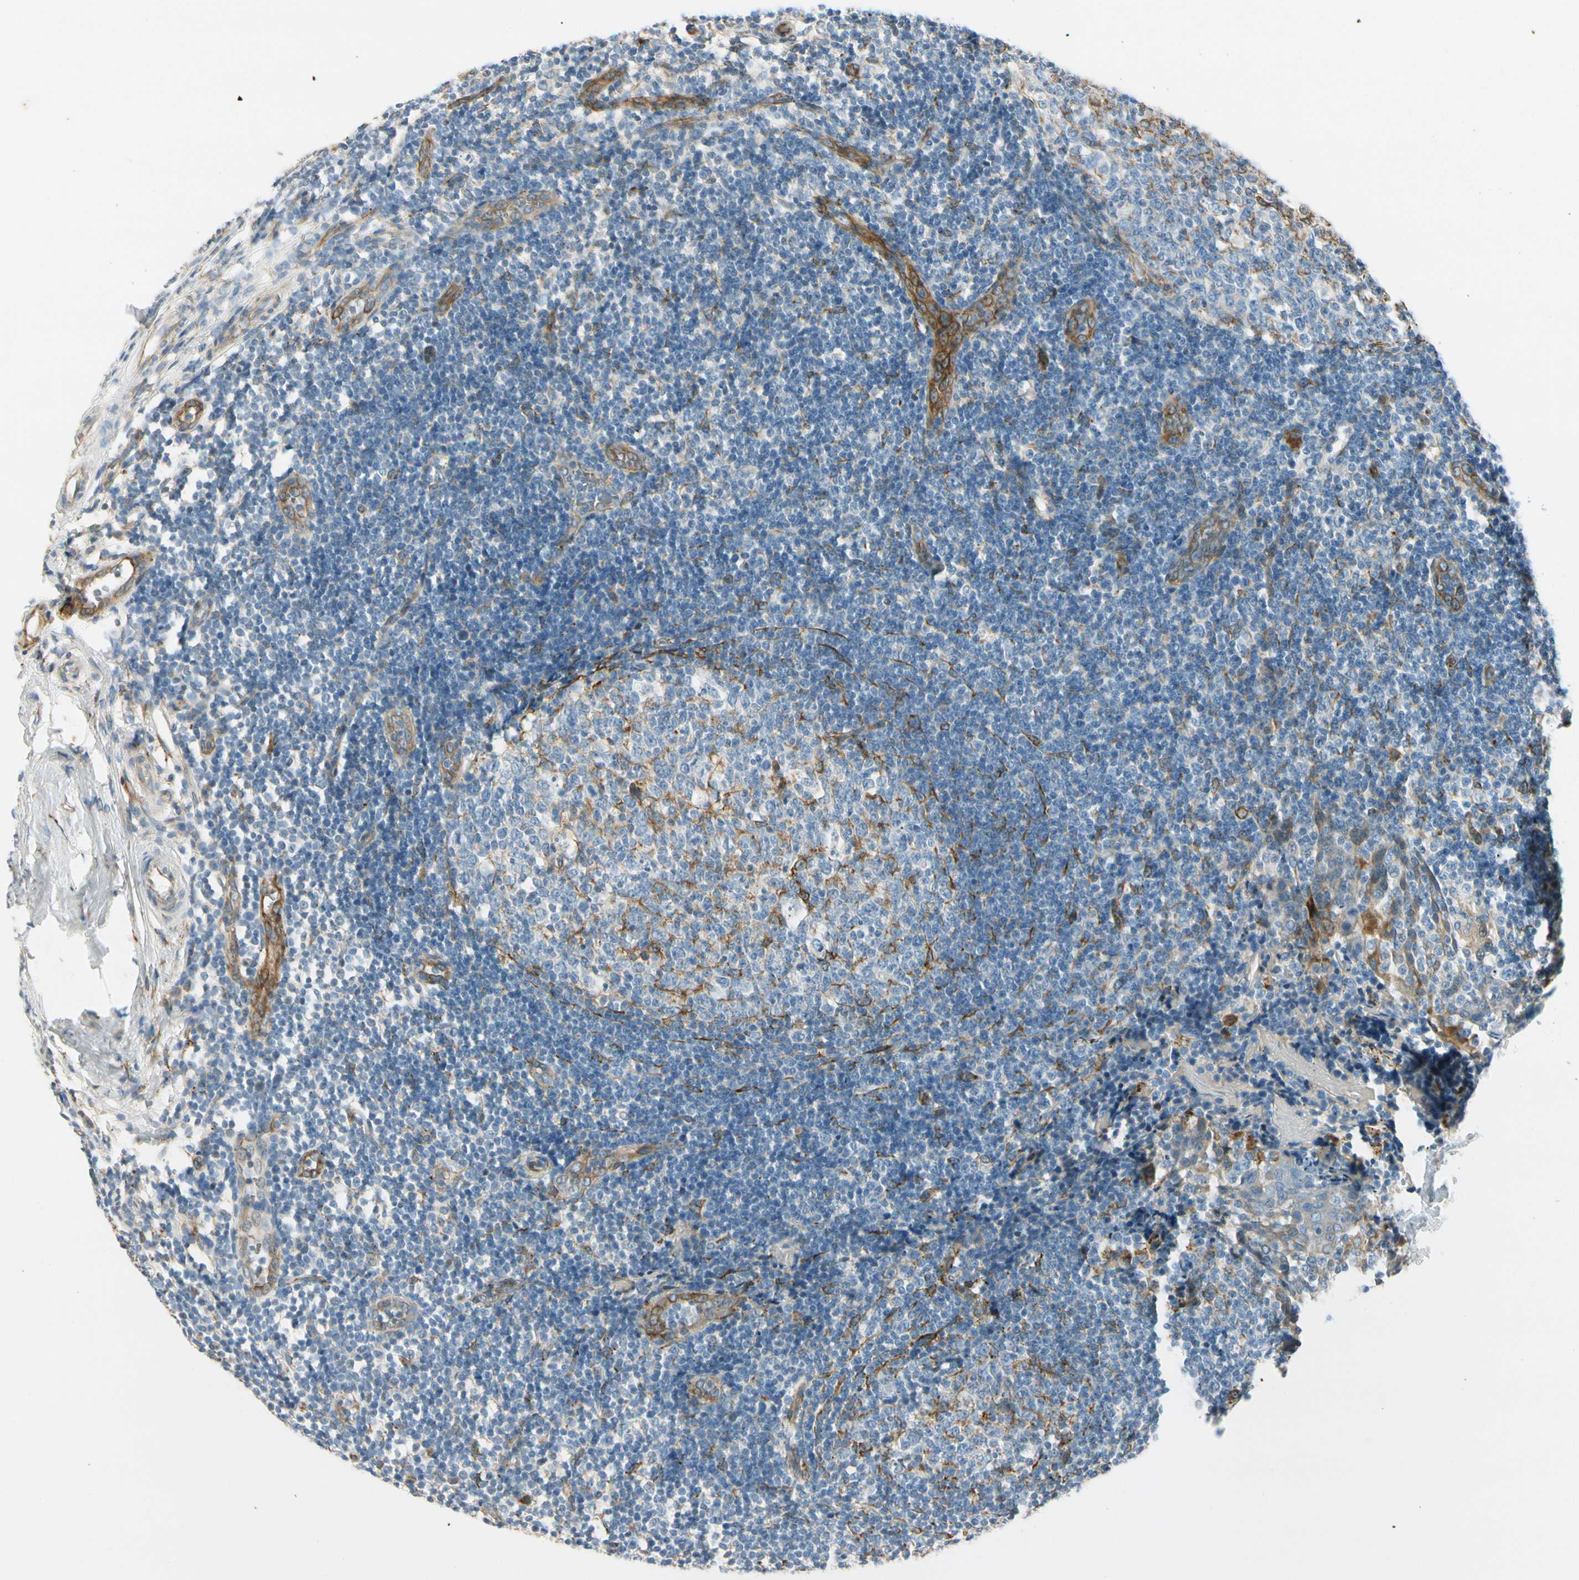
{"staining": {"intensity": "negative", "quantity": "none", "location": "none"}, "tissue": "tonsil", "cell_type": "Germinal center cells", "image_type": "normal", "snomed": [{"axis": "morphology", "description": "Normal tissue, NOS"}, {"axis": "topography", "description": "Tonsil"}], "caption": "DAB immunohistochemical staining of normal tonsil exhibits no significant positivity in germinal center cells.", "gene": "FKBP7", "patient": {"sex": "female", "age": 19}}